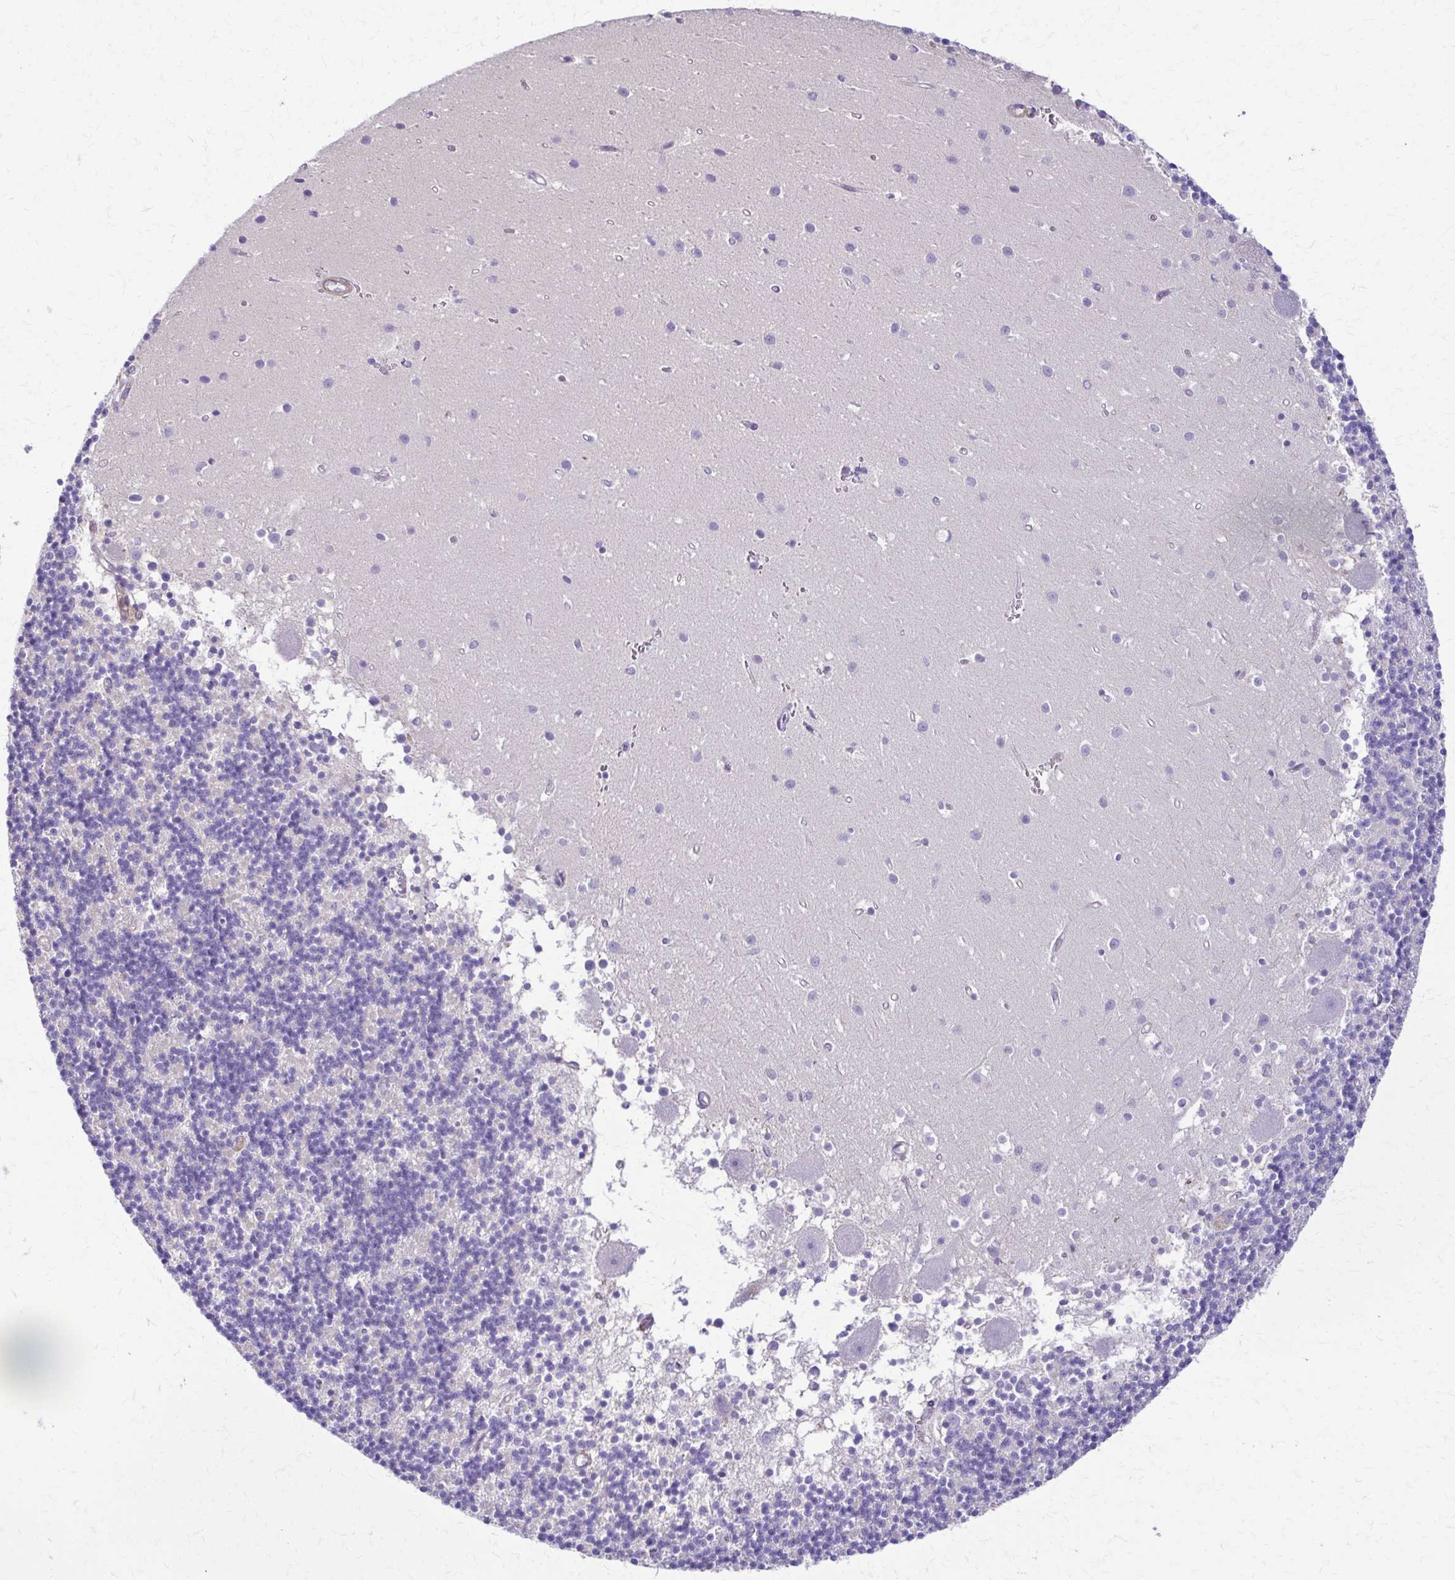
{"staining": {"intensity": "negative", "quantity": "none", "location": "none"}, "tissue": "cerebellum", "cell_type": "Cells in granular layer", "image_type": "normal", "snomed": [{"axis": "morphology", "description": "Normal tissue, NOS"}, {"axis": "topography", "description": "Cerebellum"}], "caption": "DAB (3,3'-diaminobenzidine) immunohistochemical staining of unremarkable human cerebellum demonstrates no significant expression in cells in granular layer.", "gene": "DSP", "patient": {"sex": "male", "age": 54}}